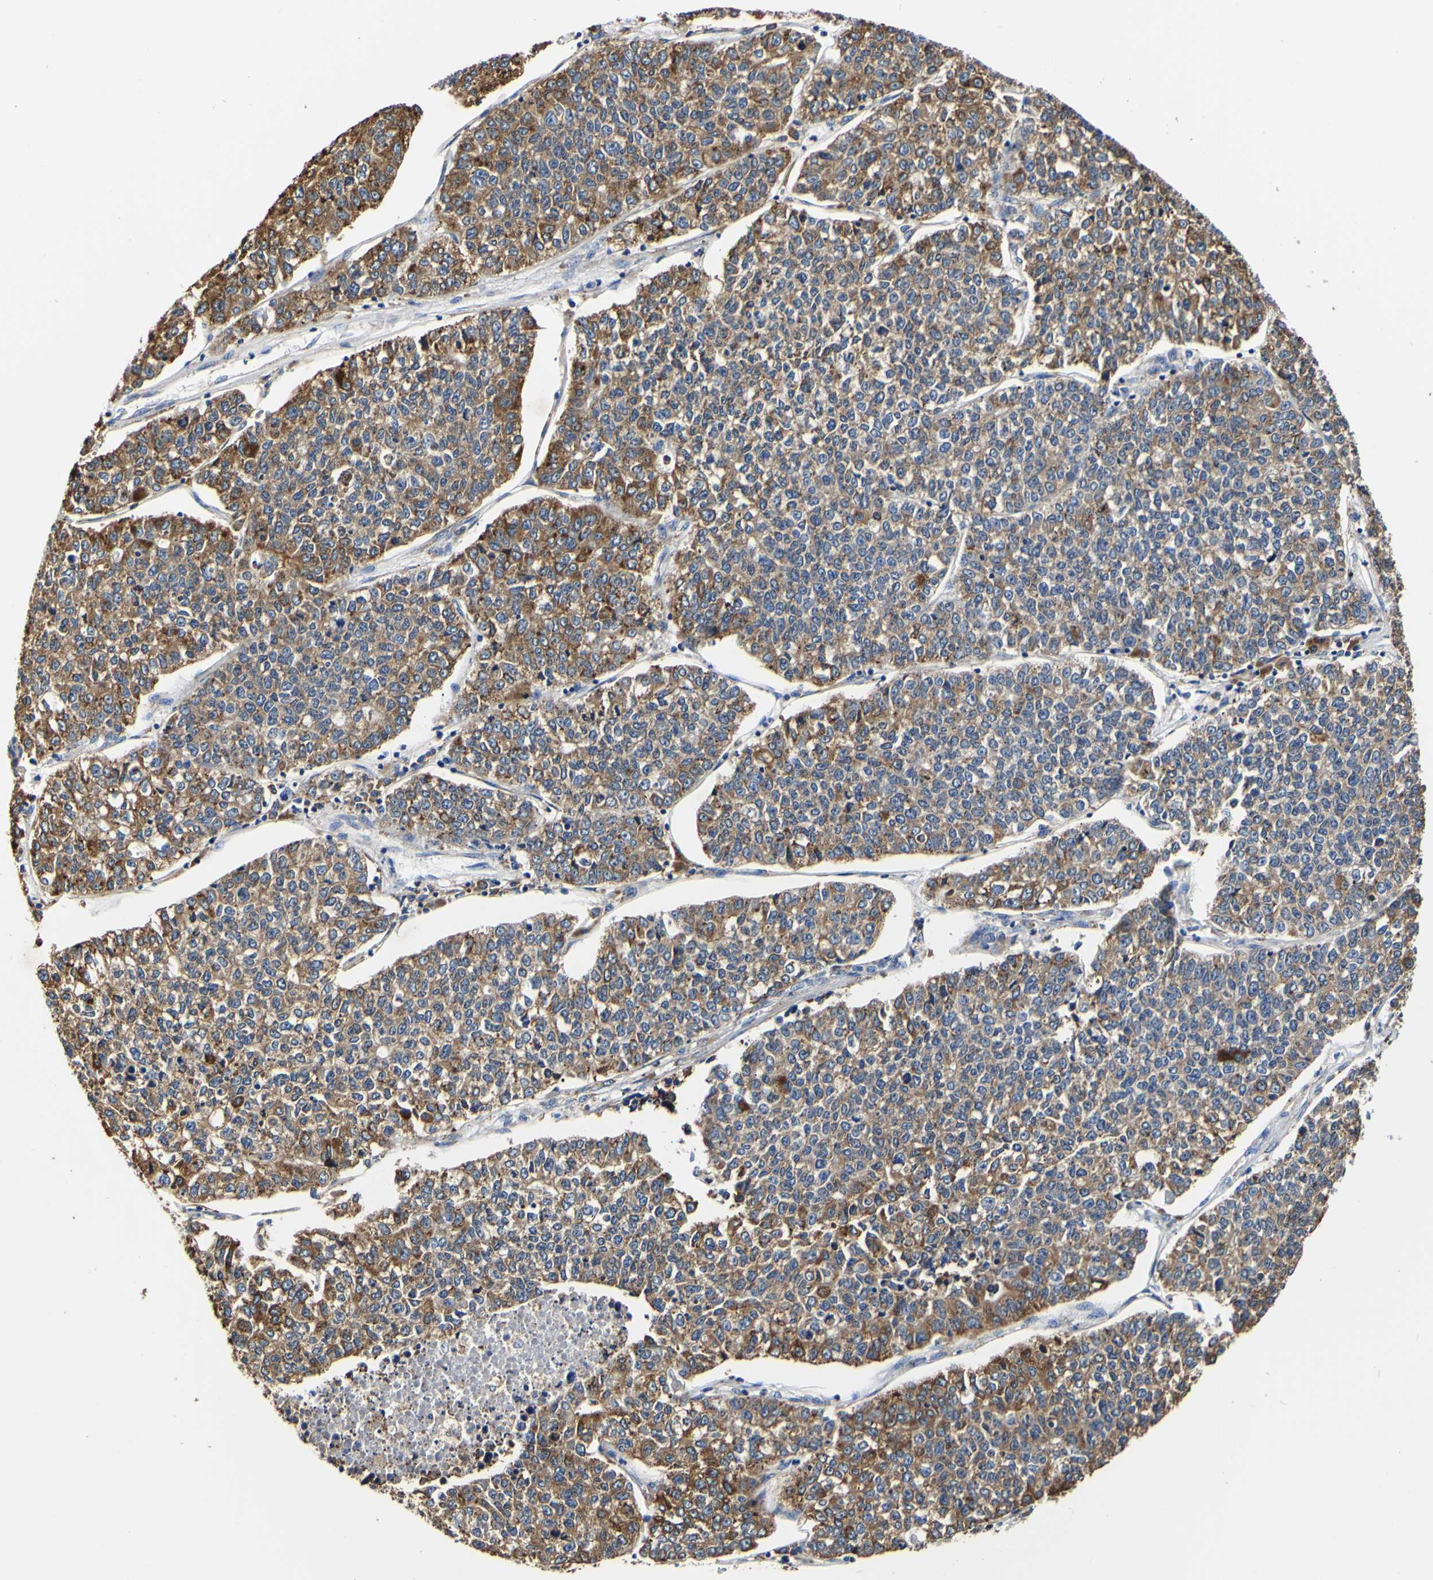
{"staining": {"intensity": "weak", "quantity": ">75%", "location": "cytoplasmic/membranous"}, "tissue": "lung cancer", "cell_type": "Tumor cells", "image_type": "cancer", "snomed": [{"axis": "morphology", "description": "Adenocarcinoma, NOS"}, {"axis": "topography", "description": "Lung"}], "caption": "Lung adenocarcinoma stained with DAB immunohistochemistry (IHC) exhibits low levels of weak cytoplasmic/membranous staining in about >75% of tumor cells. (DAB IHC with brightfield microscopy, high magnification).", "gene": "P4HB", "patient": {"sex": "male", "age": 49}}